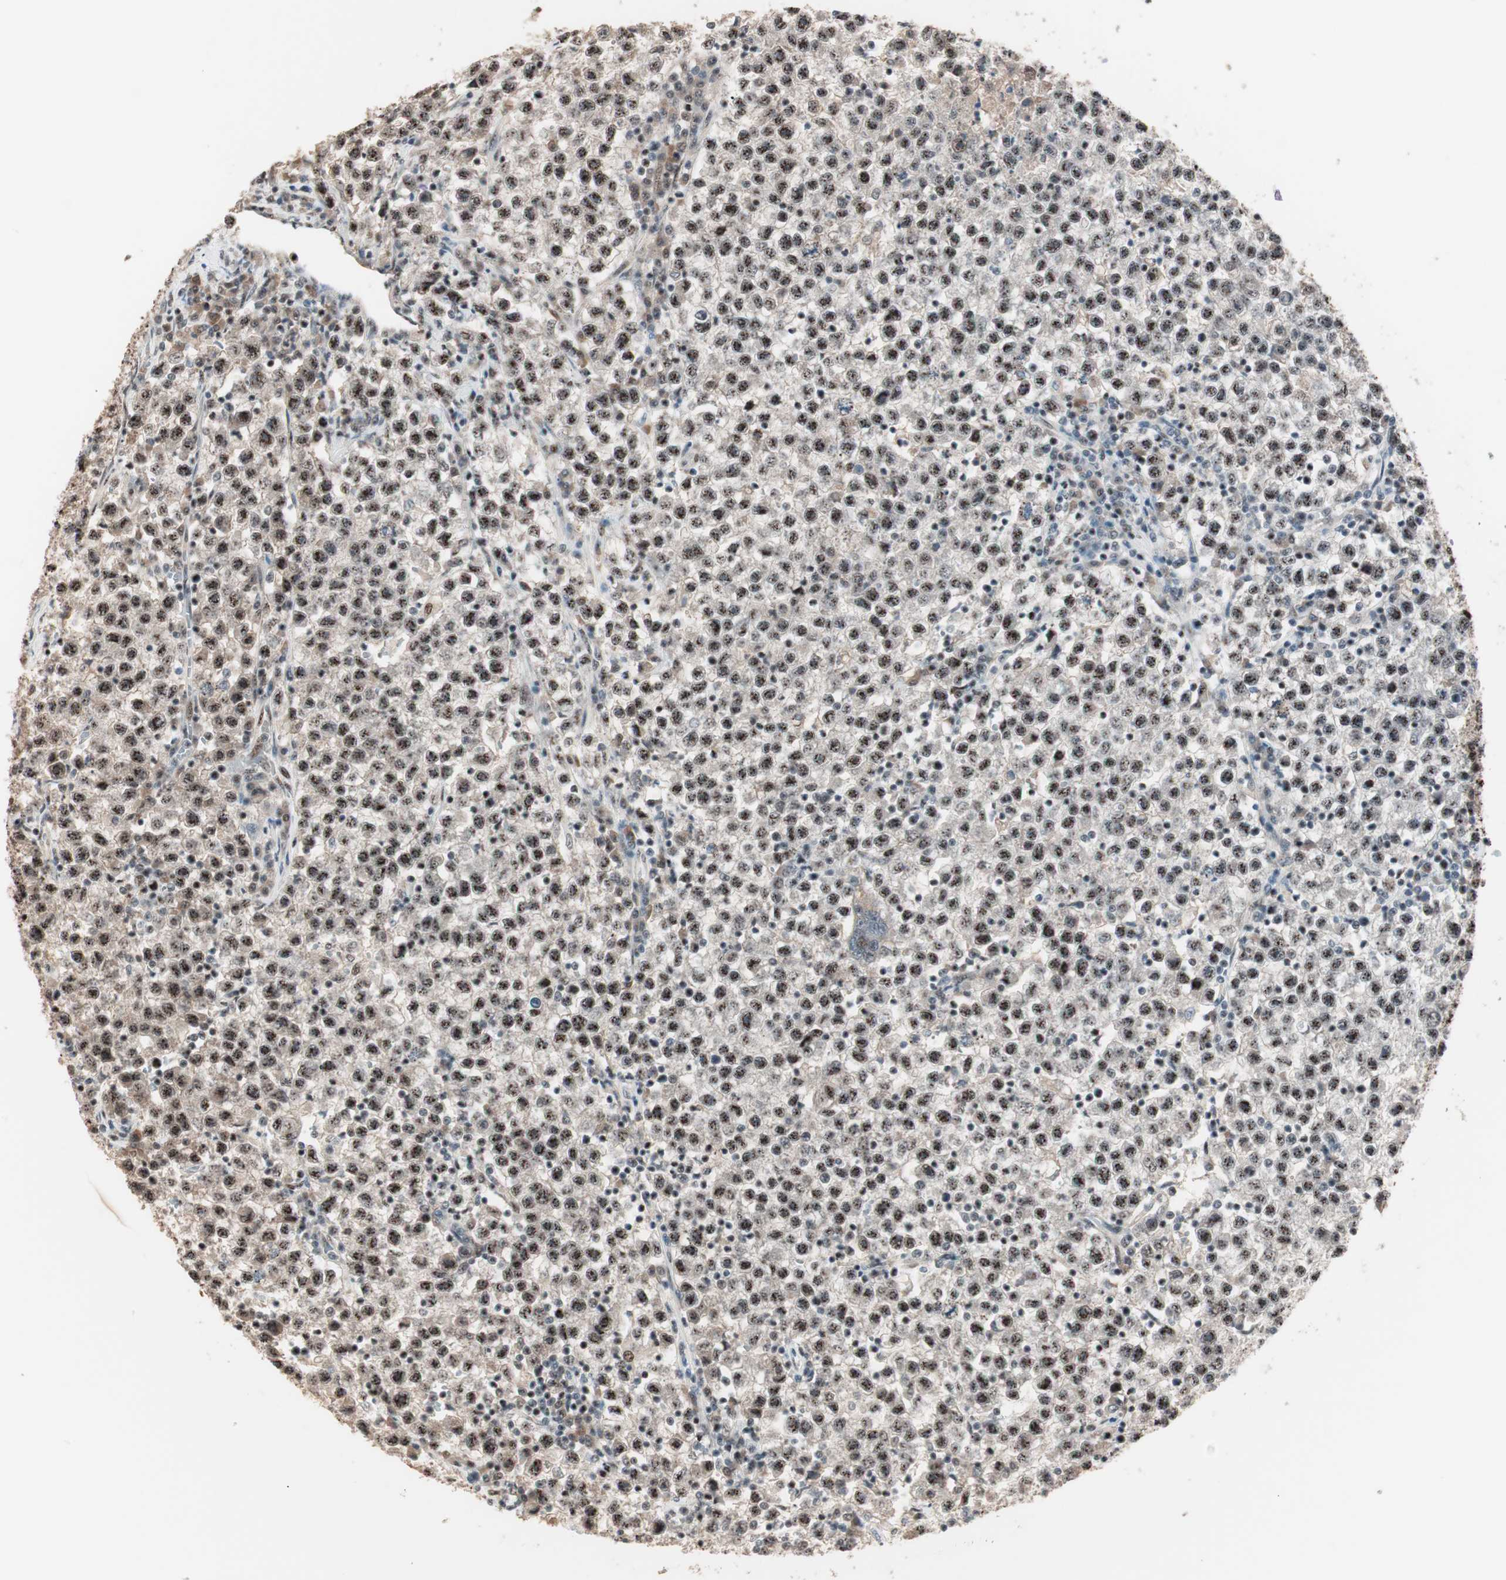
{"staining": {"intensity": "moderate", "quantity": ">75%", "location": "nuclear"}, "tissue": "testis cancer", "cell_type": "Tumor cells", "image_type": "cancer", "snomed": [{"axis": "morphology", "description": "Seminoma, NOS"}, {"axis": "topography", "description": "Testis"}], "caption": "Protein staining demonstrates moderate nuclear staining in approximately >75% of tumor cells in testis cancer. The protein of interest is stained brown, and the nuclei are stained in blue (DAB (3,3'-diaminobenzidine) IHC with brightfield microscopy, high magnification).", "gene": "NR5A2", "patient": {"sex": "male", "age": 22}}